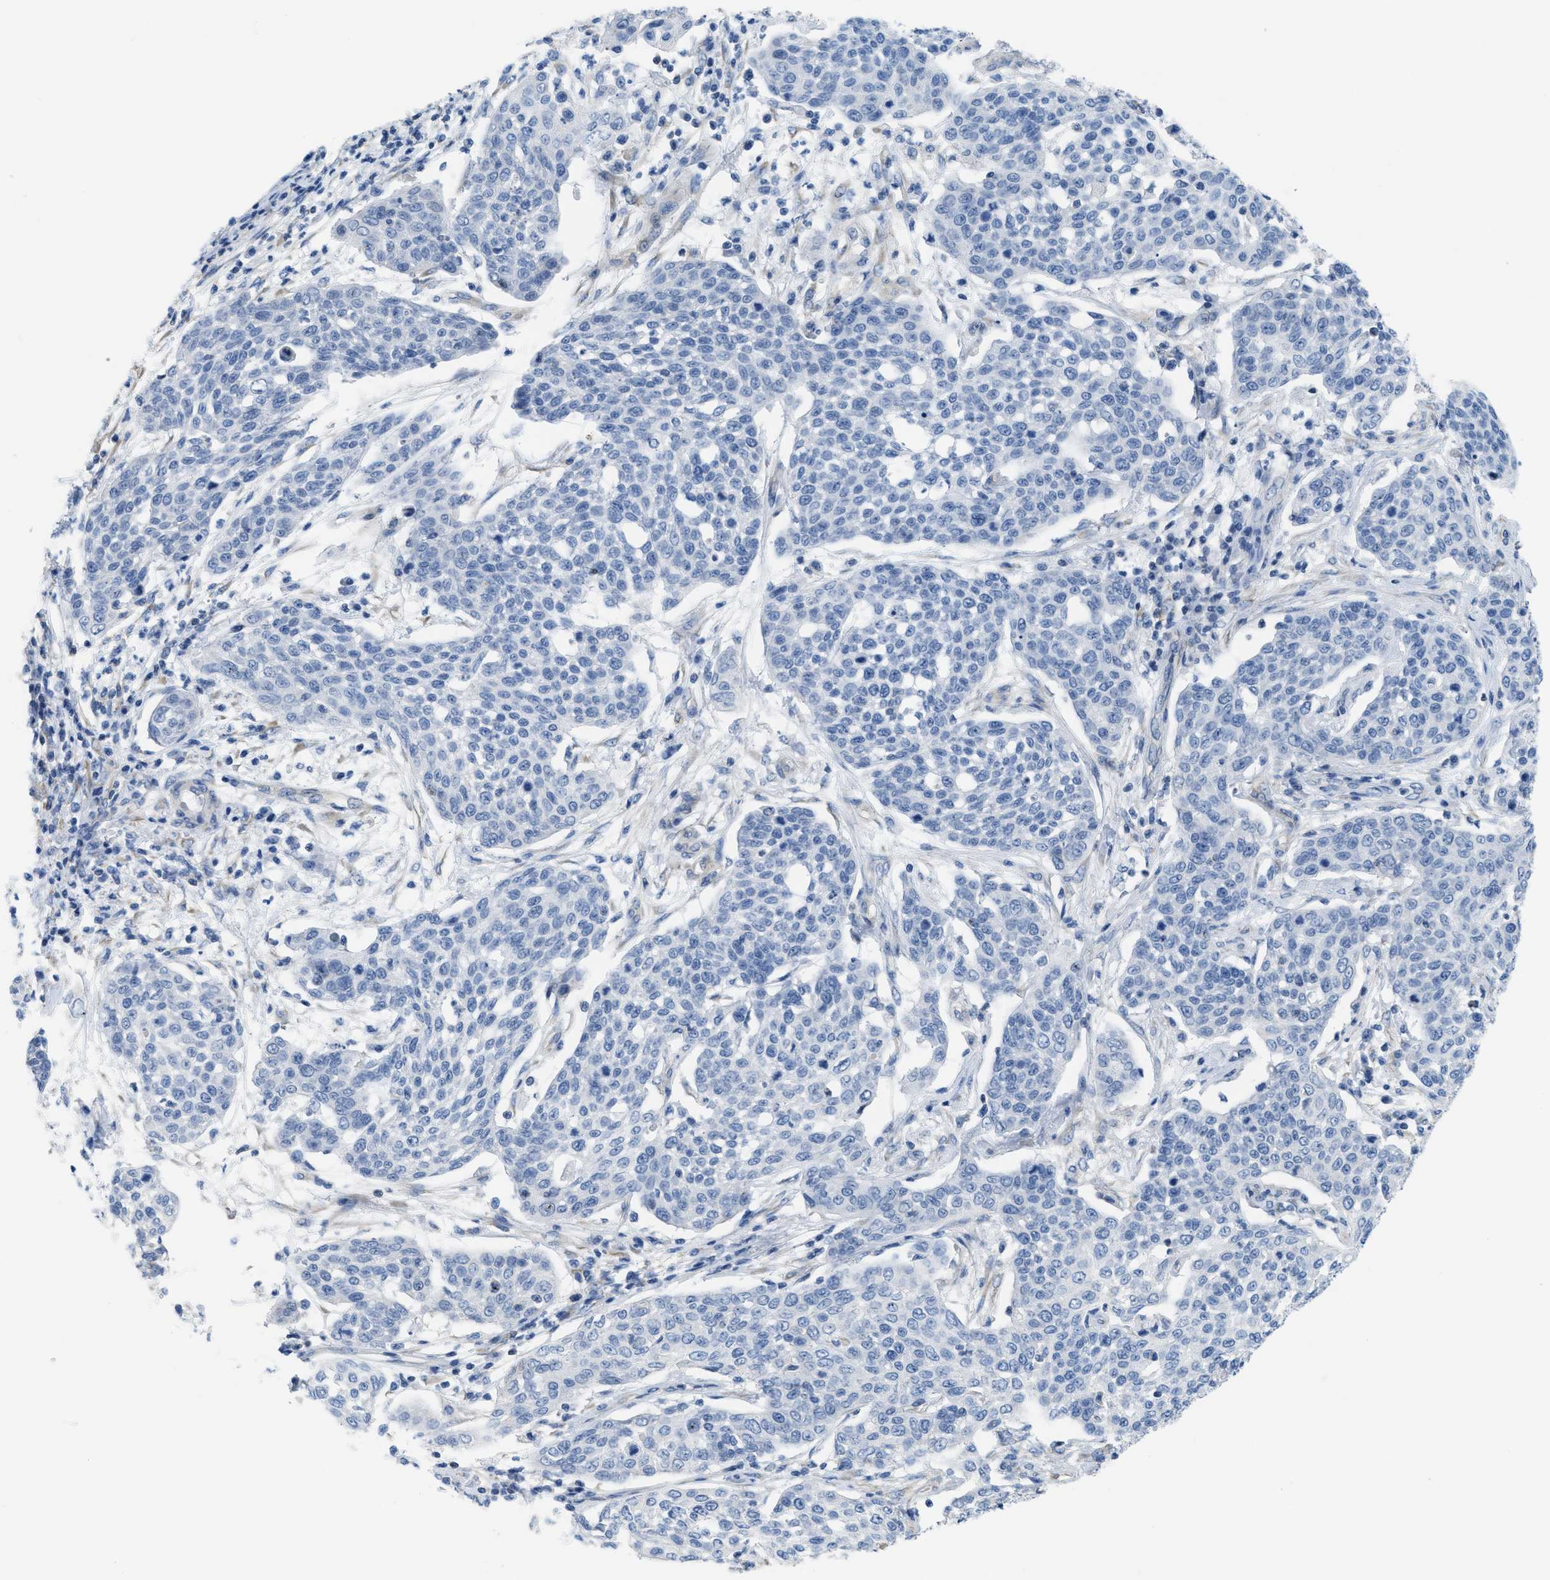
{"staining": {"intensity": "negative", "quantity": "none", "location": "none"}, "tissue": "cervical cancer", "cell_type": "Tumor cells", "image_type": "cancer", "snomed": [{"axis": "morphology", "description": "Squamous cell carcinoma, NOS"}, {"axis": "topography", "description": "Cervix"}], "caption": "An immunohistochemistry image of squamous cell carcinoma (cervical) is shown. There is no staining in tumor cells of squamous cell carcinoma (cervical).", "gene": "ASGR1", "patient": {"sex": "female", "age": 34}}